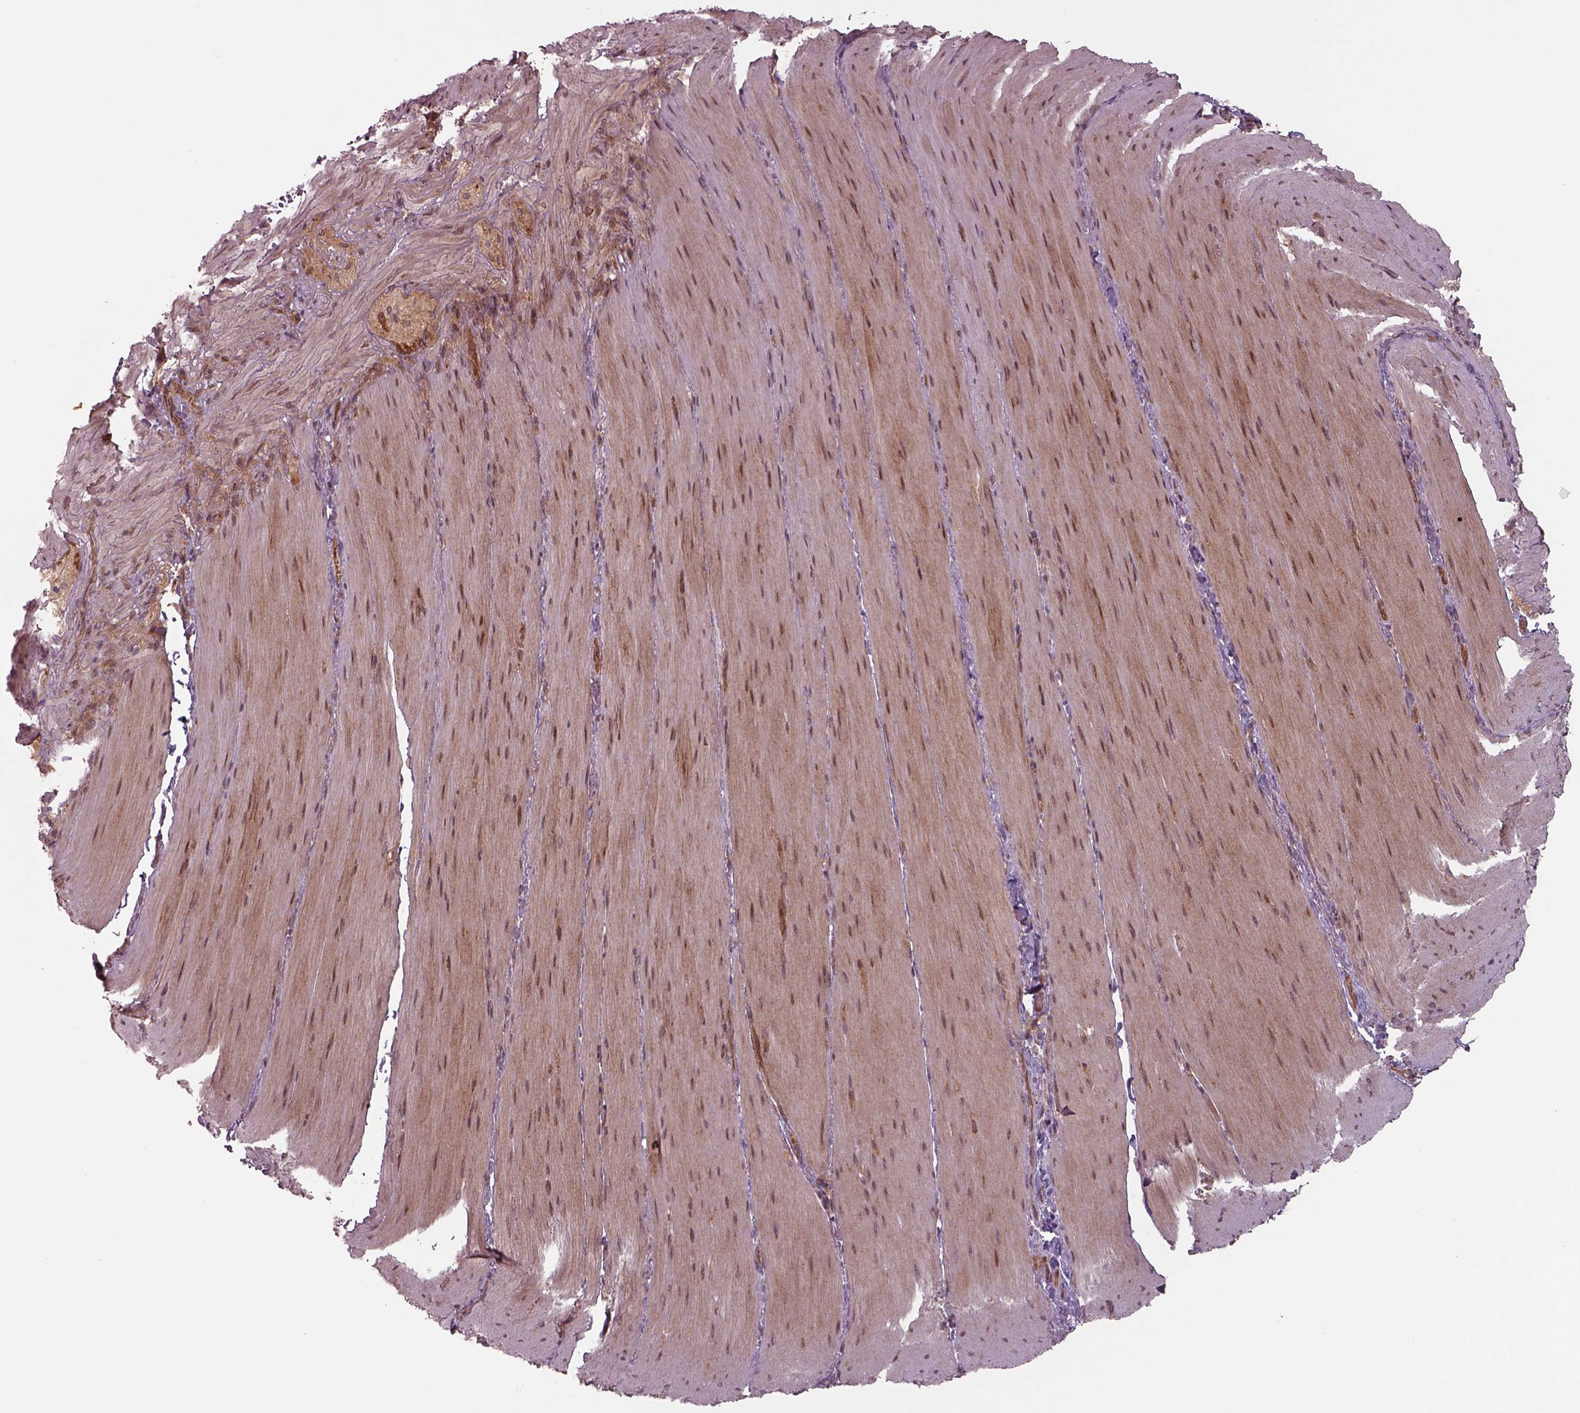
{"staining": {"intensity": "moderate", "quantity": "25%-75%", "location": "cytoplasmic/membranous,nuclear"}, "tissue": "smooth muscle", "cell_type": "Smooth muscle cells", "image_type": "normal", "snomed": [{"axis": "morphology", "description": "Normal tissue, NOS"}, {"axis": "topography", "description": "Smooth muscle"}, {"axis": "topography", "description": "Colon"}], "caption": "Smooth muscle cells reveal medium levels of moderate cytoplasmic/membranous,nuclear staining in approximately 25%-75% of cells in benign human smooth muscle.", "gene": "CHMP3", "patient": {"sex": "male", "age": 73}}